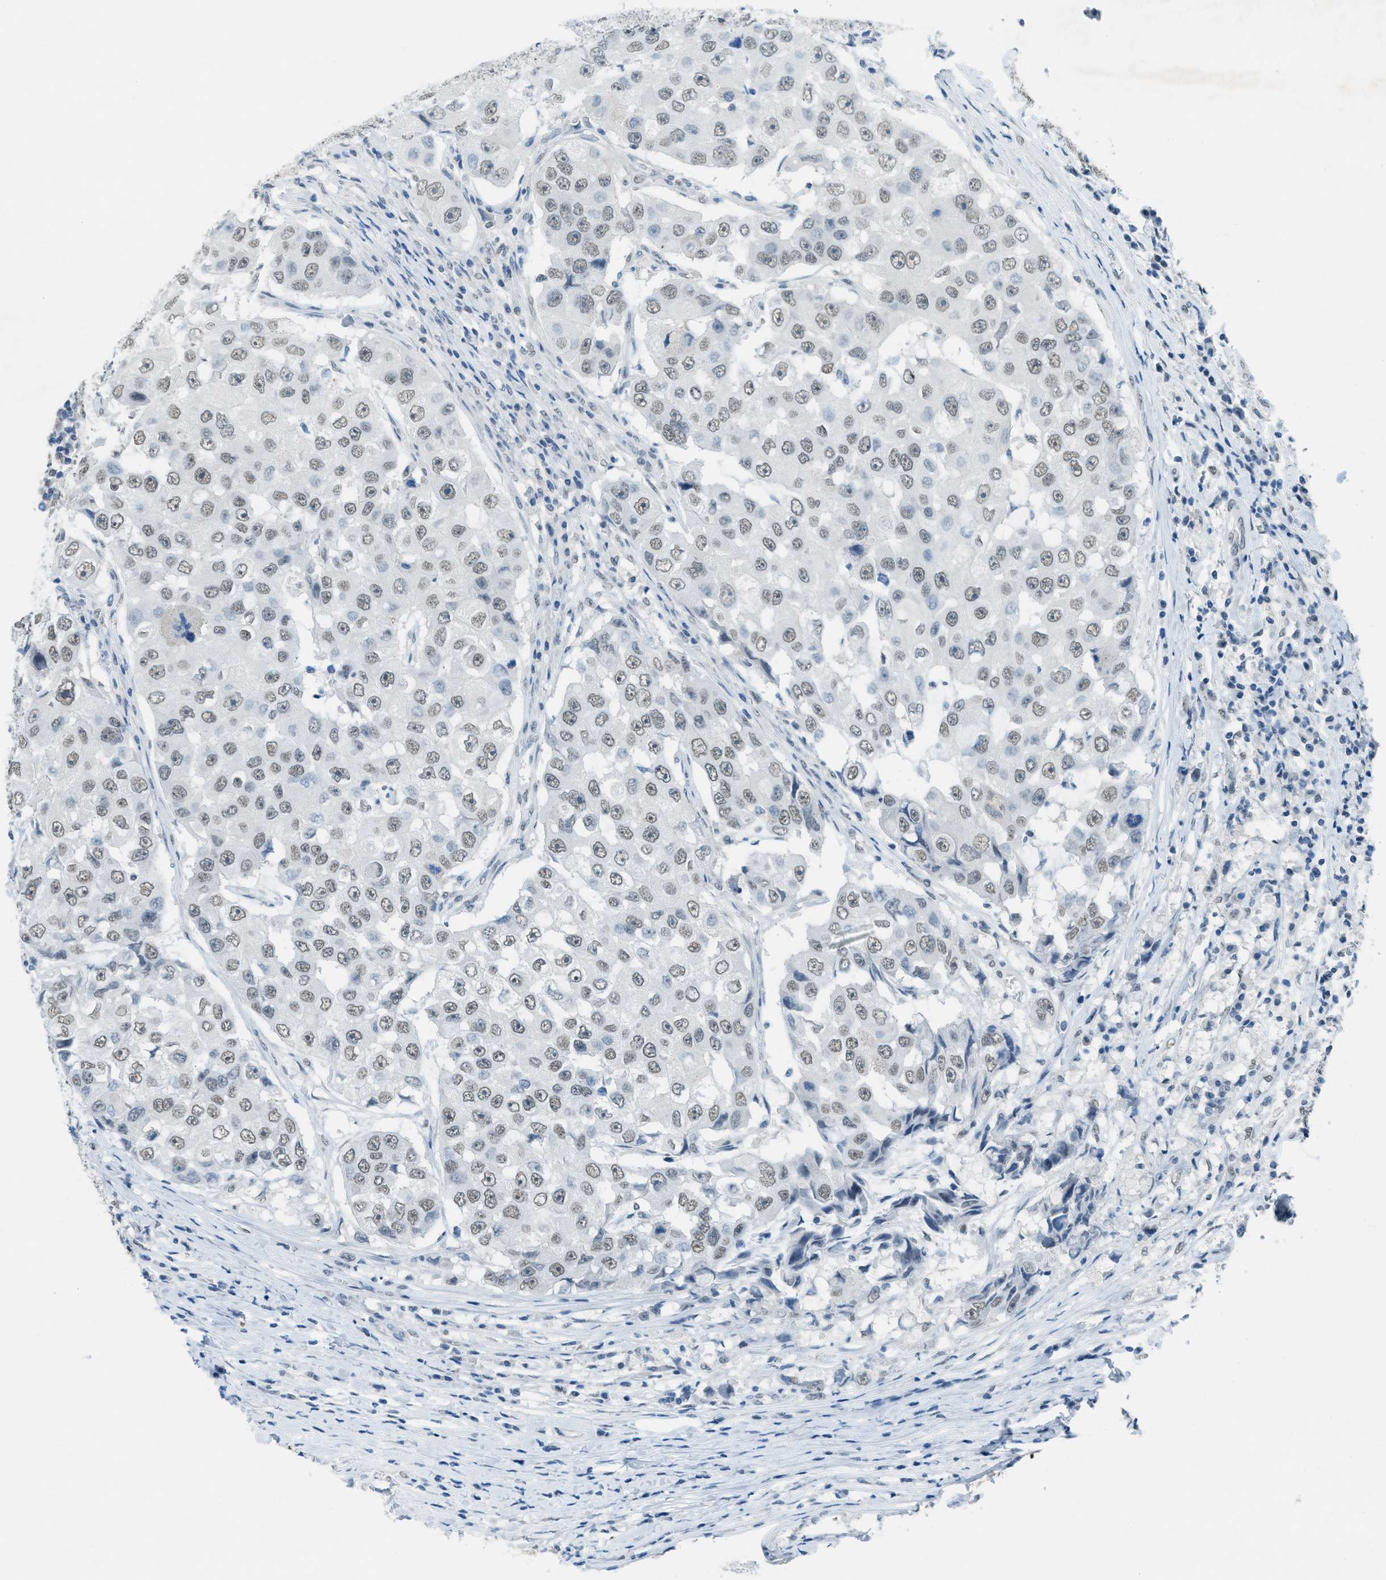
{"staining": {"intensity": "weak", "quantity": ">75%", "location": "nuclear"}, "tissue": "breast cancer", "cell_type": "Tumor cells", "image_type": "cancer", "snomed": [{"axis": "morphology", "description": "Duct carcinoma"}, {"axis": "topography", "description": "Breast"}], "caption": "Weak nuclear staining for a protein is present in approximately >75% of tumor cells of breast intraductal carcinoma using IHC.", "gene": "TTC13", "patient": {"sex": "female", "age": 27}}